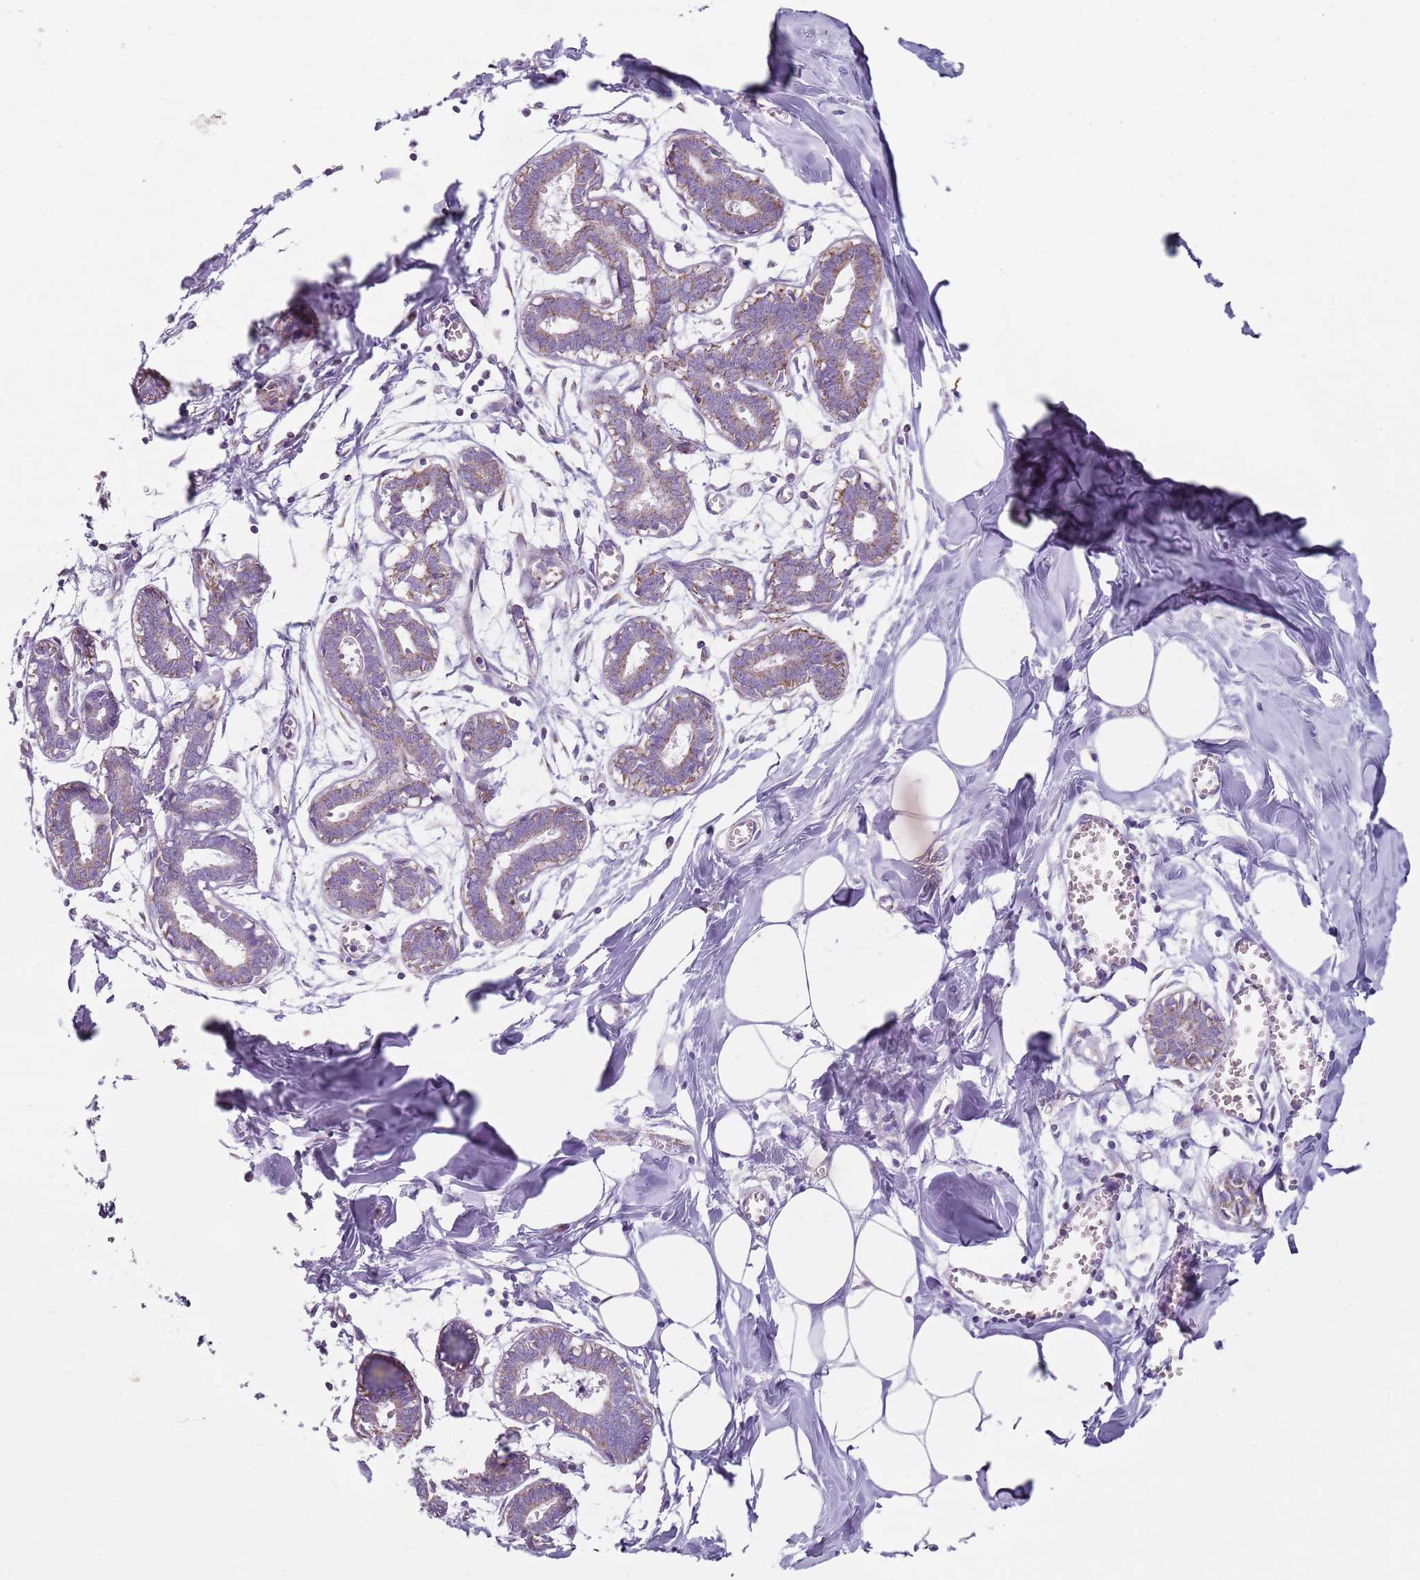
{"staining": {"intensity": "negative", "quantity": "none", "location": "none"}, "tissue": "breast", "cell_type": "Adipocytes", "image_type": "normal", "snomed": [{"axis": "morphology", "description": "Normal tissue, NOS"}, {"axis": "topography", "description": "Breast"}], "caption": "Adipocytes are negative for protein expression in unremarkable human breast. Brightfield microscopy of immunohistochemistry (IHC) stained with DAB (3,3'-diaminobenzidine) (brown) and hematoxylin (blue), captured at high magnification.", "gene": "ALS2", "patient": {"sex": "female", "age": 27}}